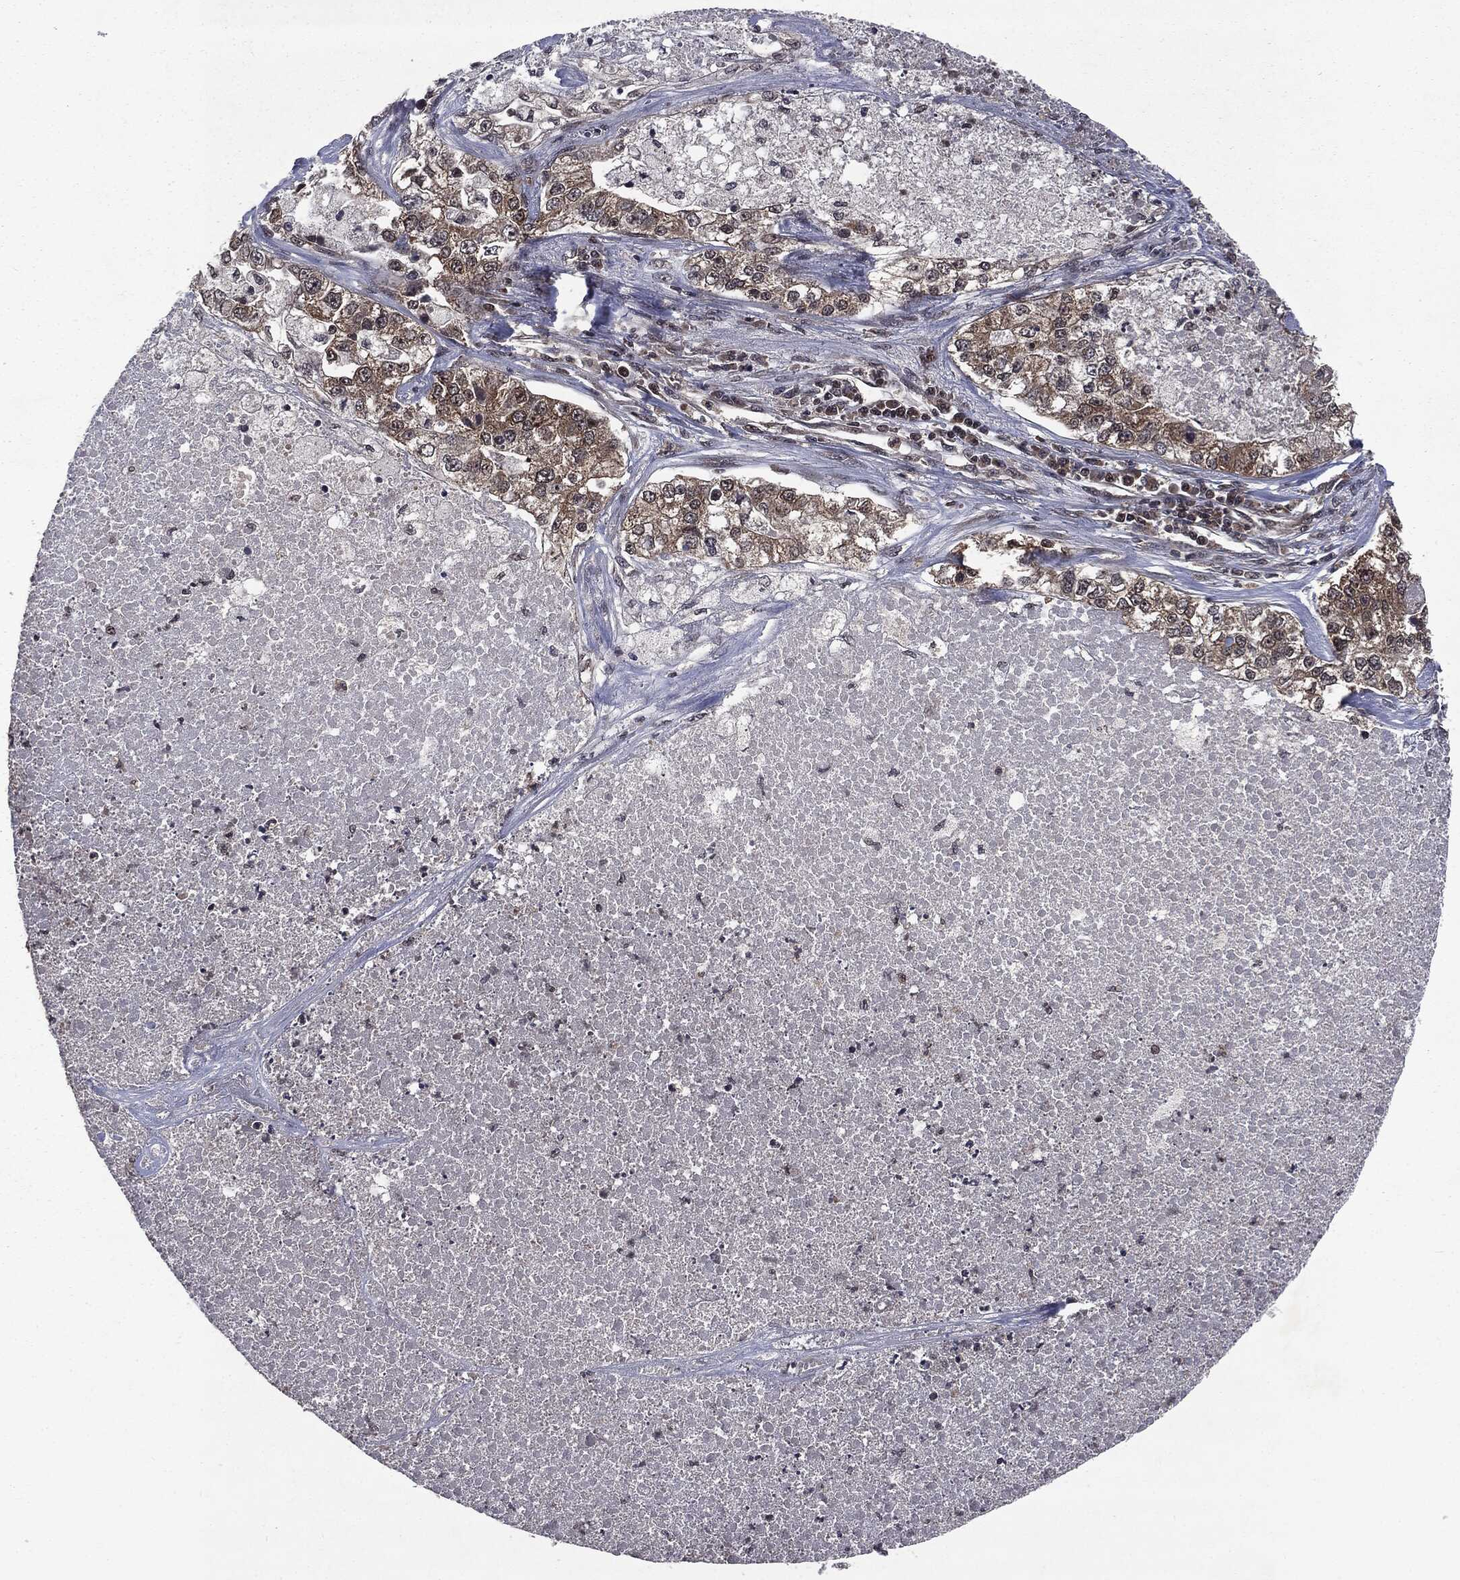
{"staining": {"intensity": "moderate", "quantity": "25%-75%", "location": "cytoplasmic/membranous"}, "tissue": "lung cancer", "cell_type": "Tumor cells", "image_type": "cancer", "snomed": [{"axis": "morphology", "description": "Adenocarcinoma, NOS"}, {"axis": "topography", "description": "Lung"}], "caption": "Human lung adenocarcinoma stained with a protein marker reveals moderate staining in tumor cells.", "gene": "STAU2", "patient": {"sex": "male", "age": 49}}